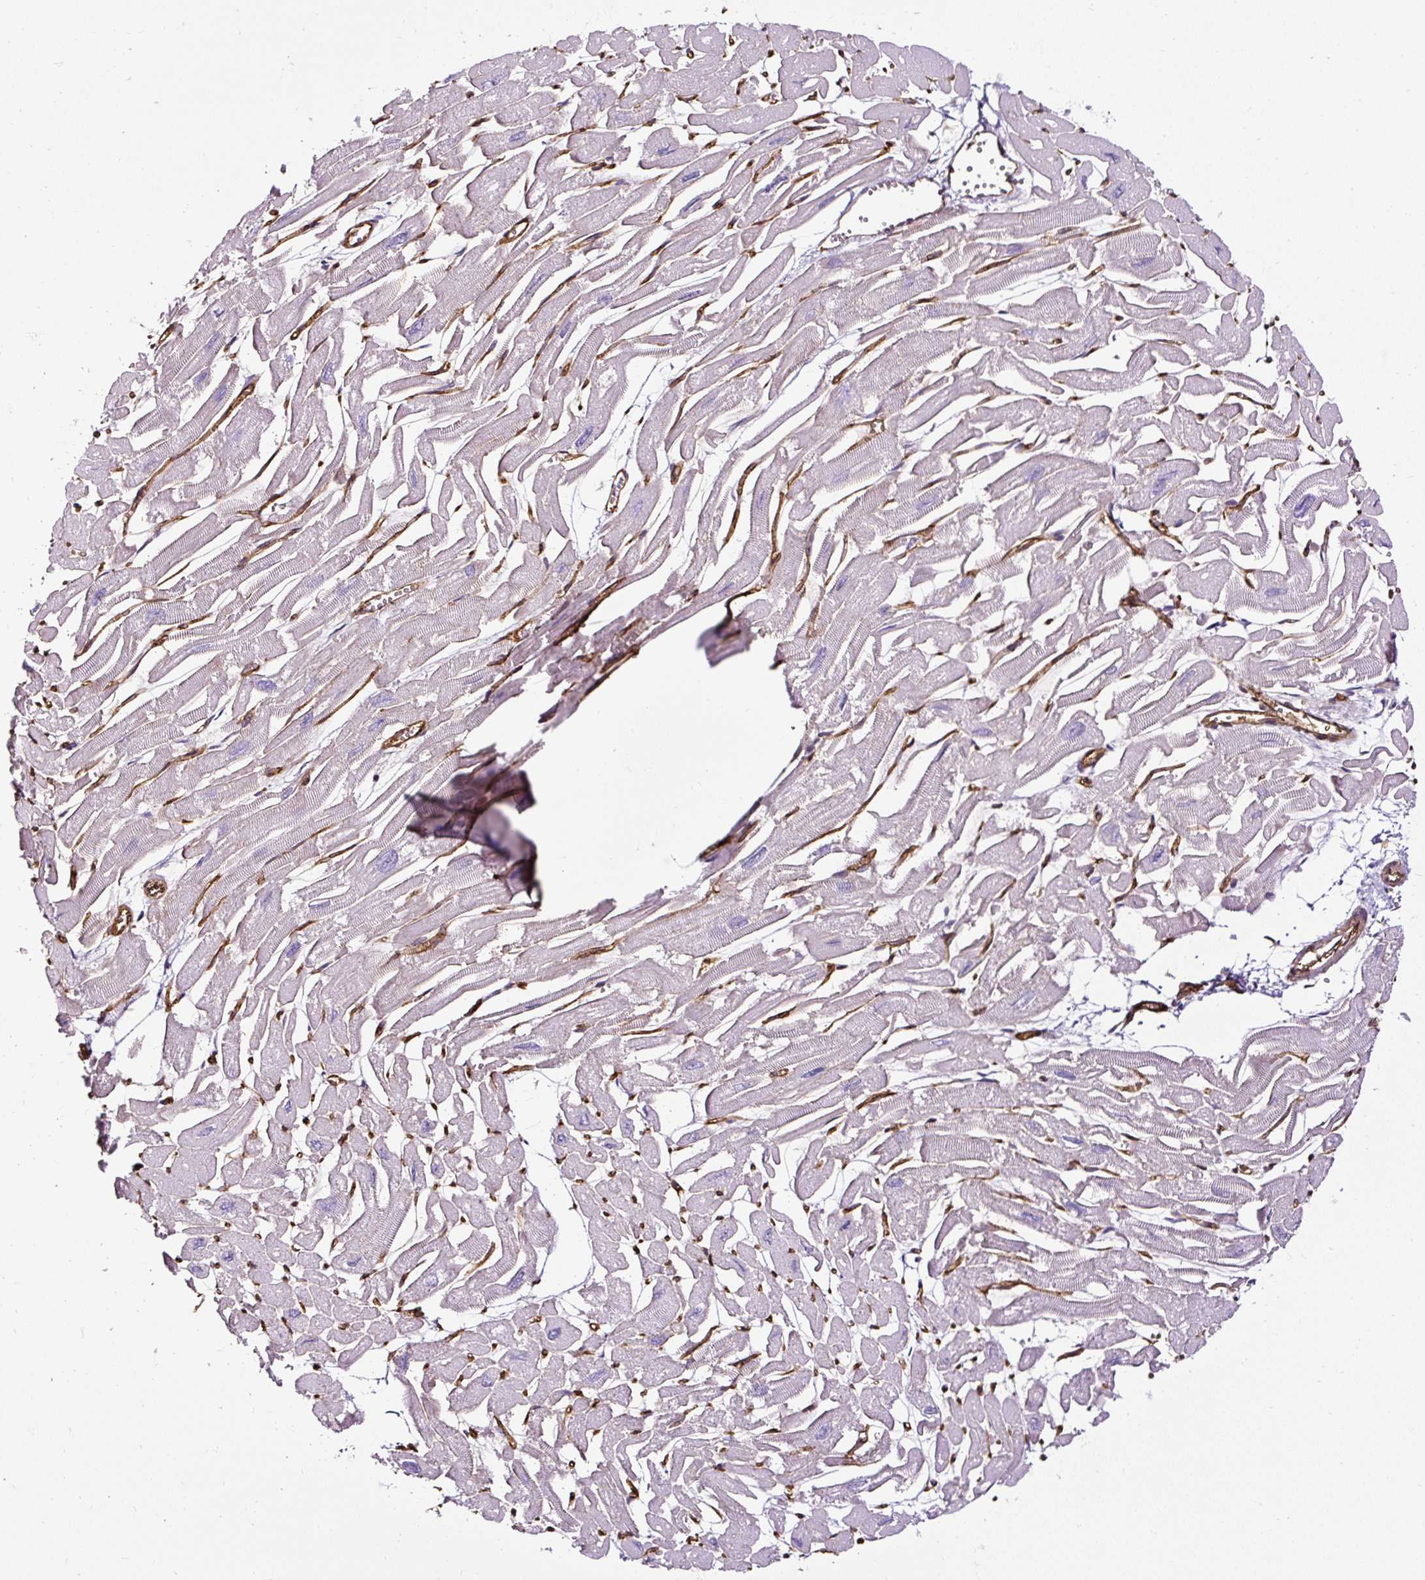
{"staining": {"intensity": "negative", "quantity": "none", "location": "none"}, "tissue": "heart muscle", "cell_type": "Cardiomyocytes", "image_type": "normal", "snomed": [{"axis": "morphology", "description": "Normal tissue, NOS"}, {"axis": "topography", "description": "Heart"}], "caption": "A high-resolution histopathology image shows immunohistochemistry (IHC) staining of normal heart muscle, which reveals no significant expression in cardiomyocytes.", "gene": "SLC7A8", "patient": {"sex": "male", "age": 54}}